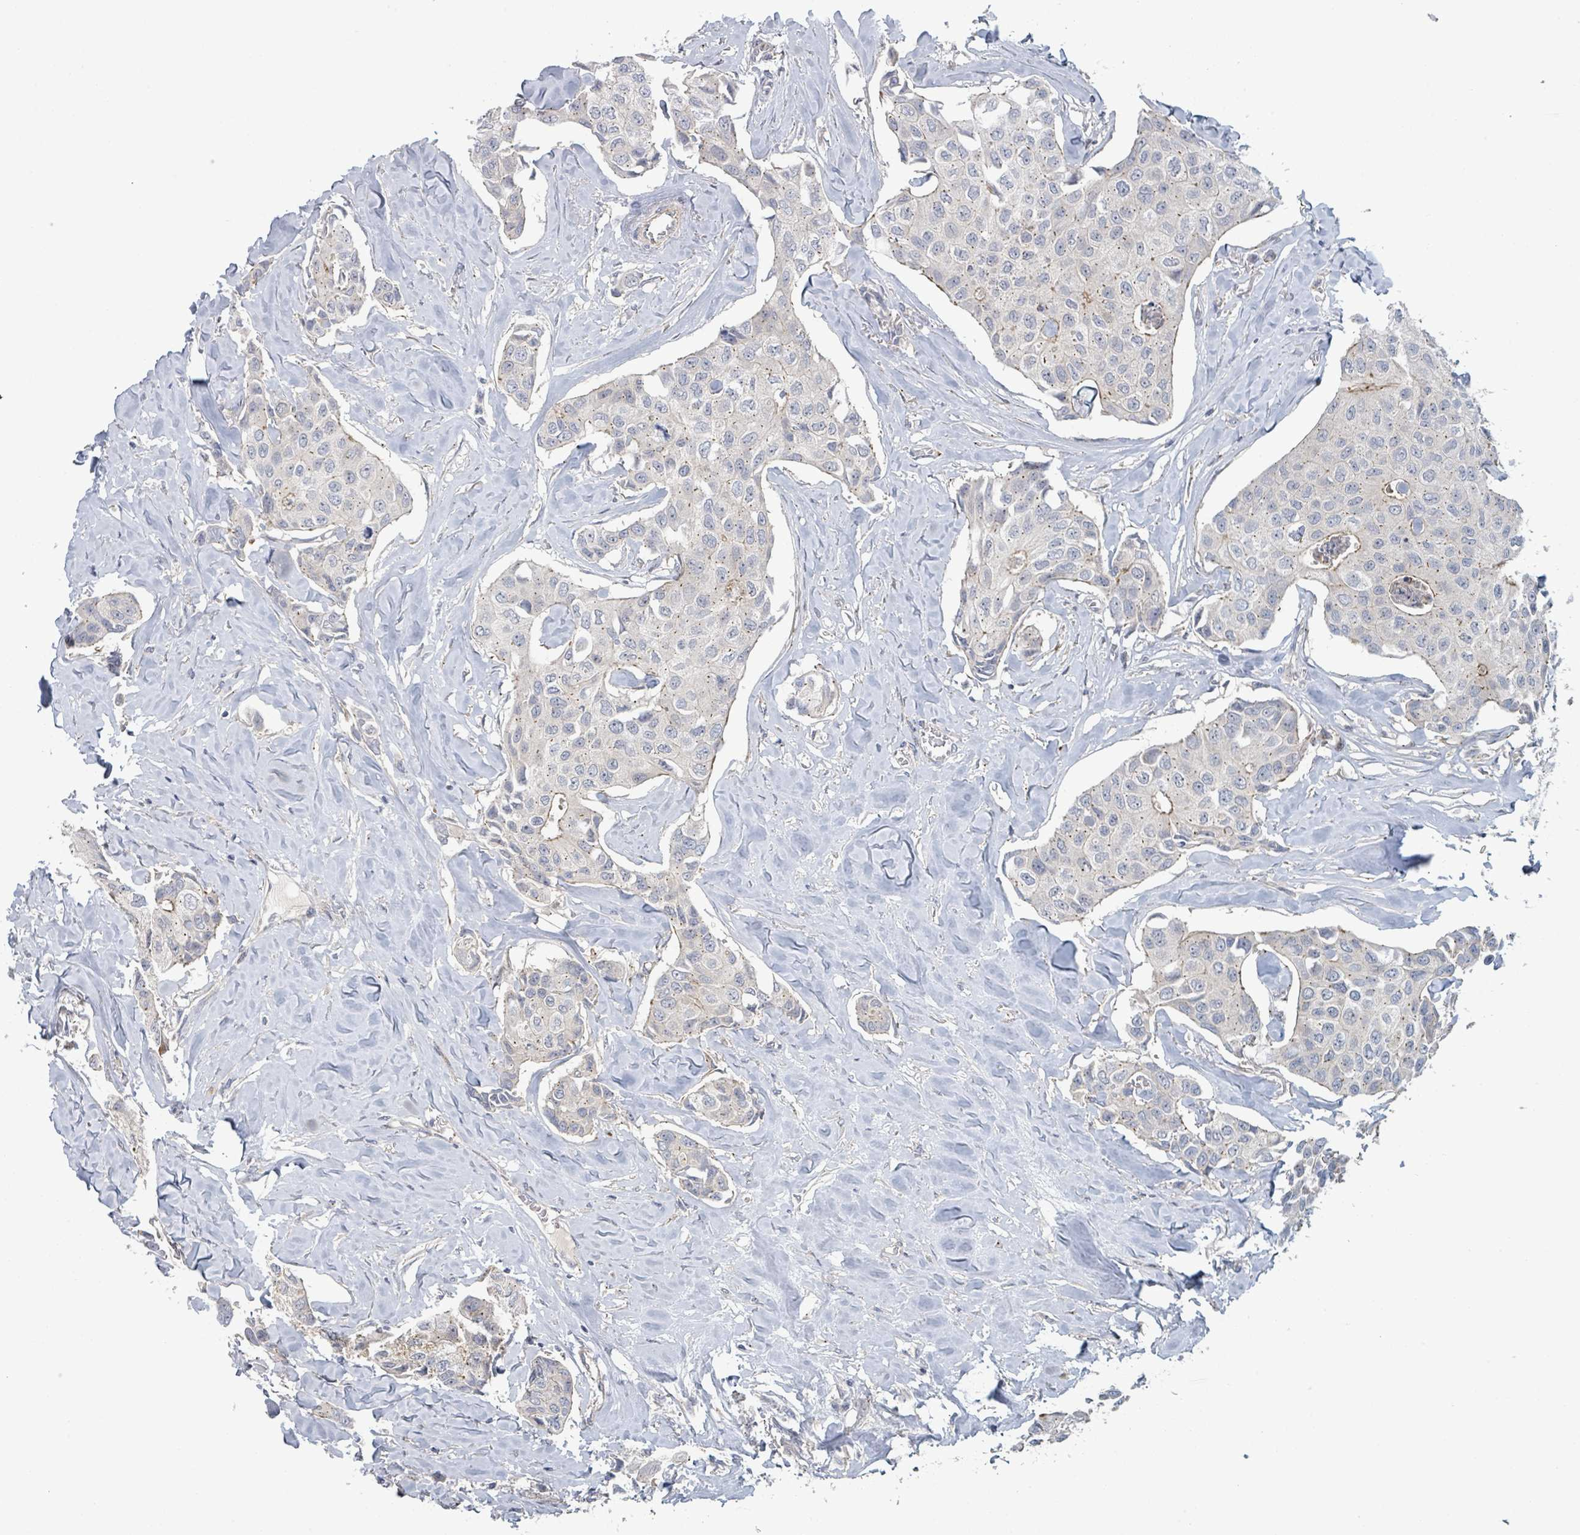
{"staining": {"intensity": "weak", "quantity": "<25%", "location": "cytoplasmic/membranous"}, "tissue": "breast cancer", "cell_type": "Tumor cells", "image_type": "cancer", "snomed": [{"axis": "morphology", "description": "Duct carcinoma"}, {"axis": "topography", "description": "Breast"}], "caption": "Tumor cells are negative for protein expression in human infiltrating ductal carcinoma (breast). (DAB immunohistochemistry, high magnification).", "gene": "COL5A3", "patient": {"sex": "female", "age": 80}}